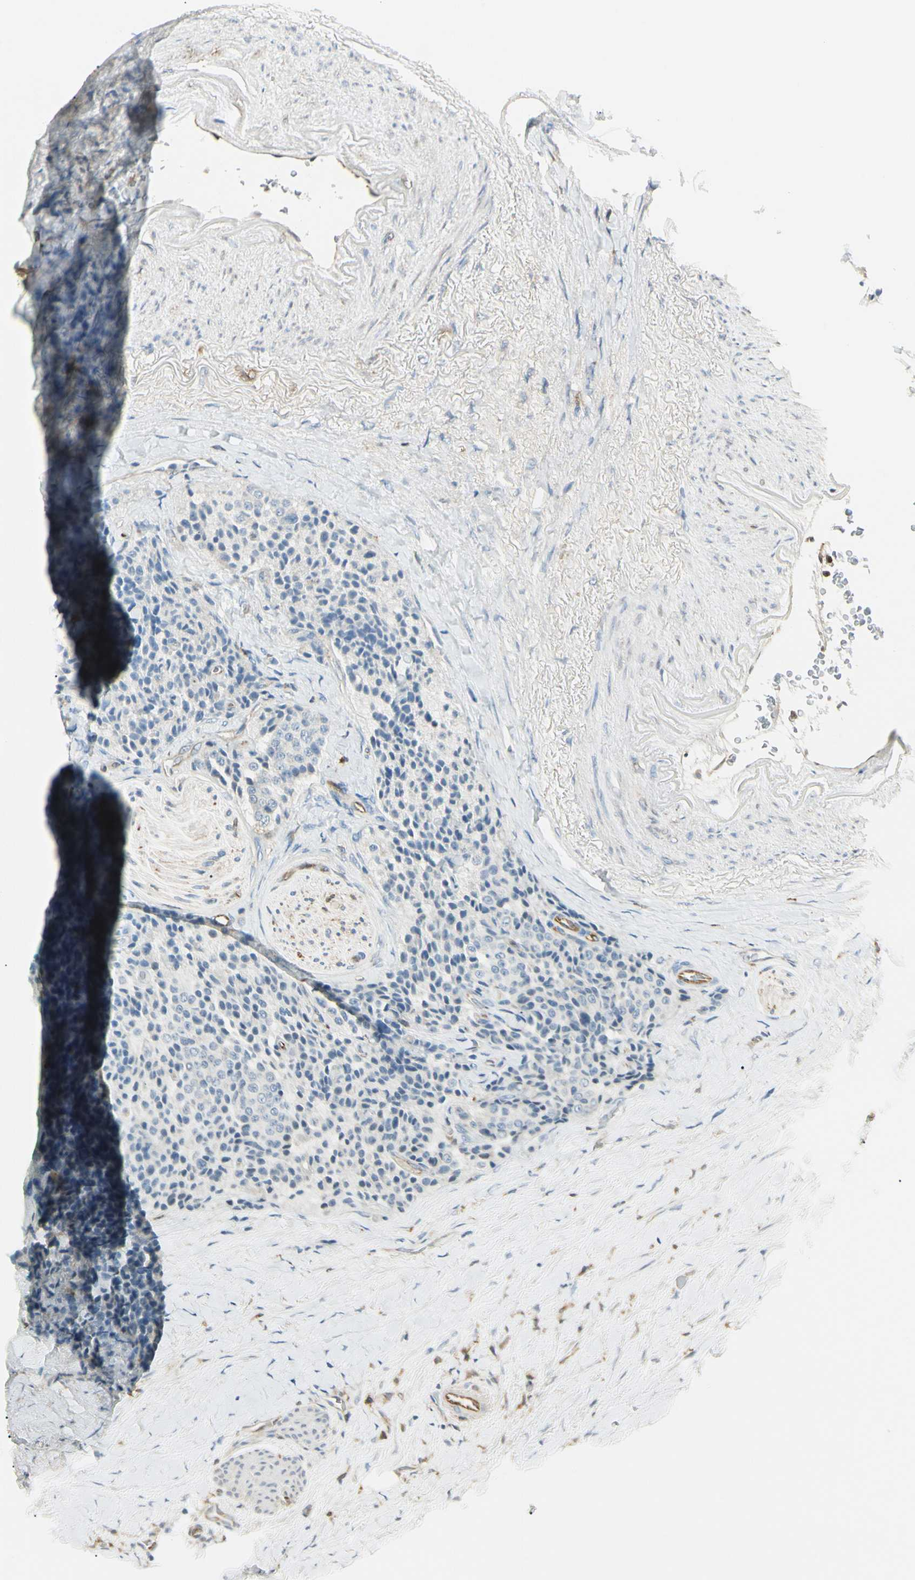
{"staining": {"intensity": "negative", "quantity": "none", "location": "none"}, "tissue": "carcinoid", "cell_type": "Tumor cells", "image_type": "cancer", "snomed": [{"axis": "morphology", "description": "Carcinoid, malignant, NOS"}, {"axis": "topography", "description": "Colon"}], "caption": "Carcinoid (malignant) was stained to show a protein in brown. There is no significant expression in tumor cells. The staining was performed using DAB (3,3'-diaminobenzidine) to visualize the protein expression in brown, while the nuclei were stained in blue with hematoxylin (Magnification: 20x).", "gene": "LPCAT2", "patient": {"sex": "female", "age": 61}}